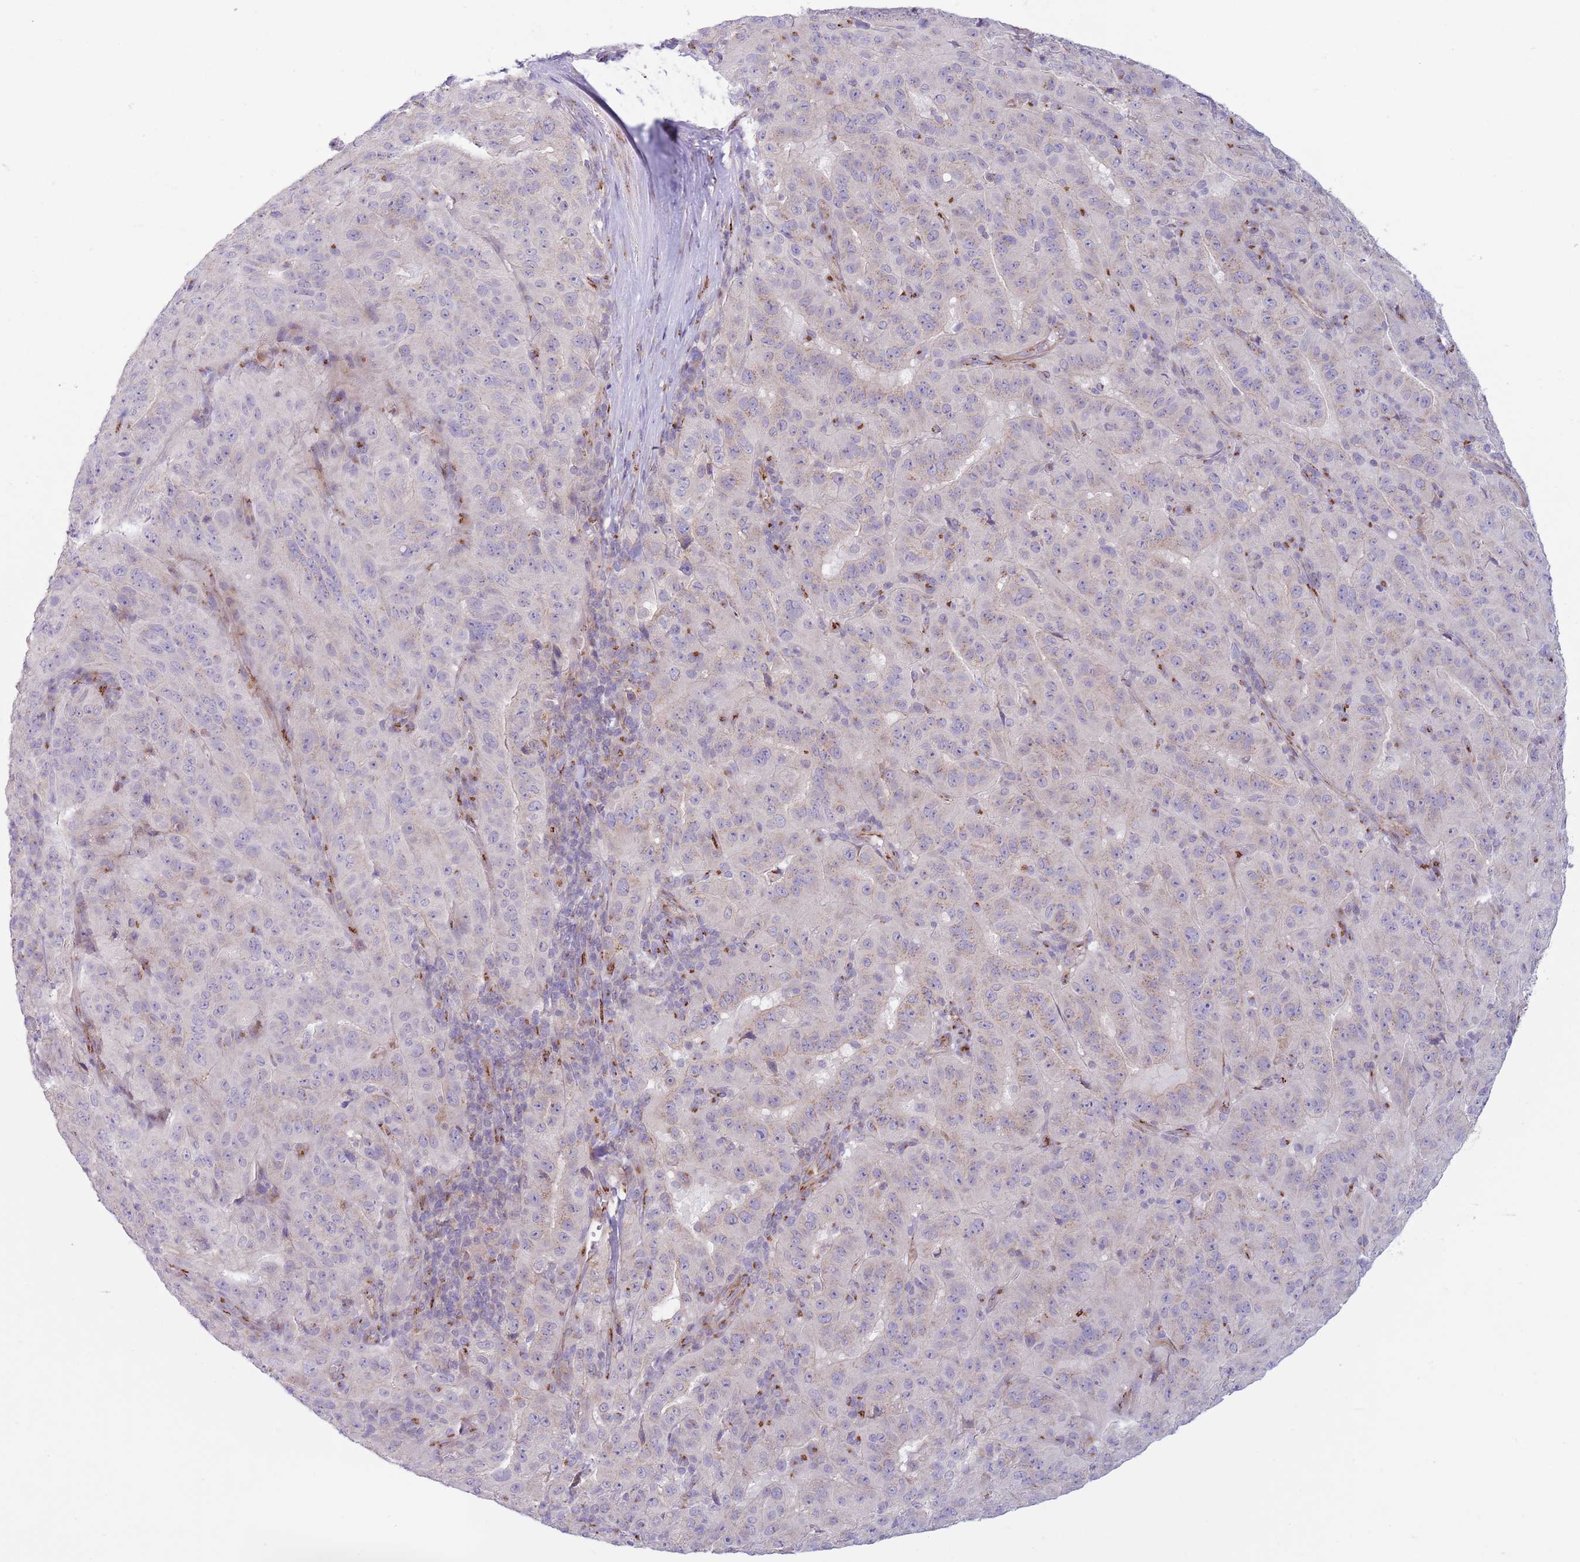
{"staining": {"intensity": "negative", "quantity": "none", "location": "none"}, "tissue": "pancreatic cancer", "cell_type": "Tumor cells", "image_type": "cancer", "snomed": [{"axis": "morphology", "description": "Adenocarcinoma, NOS"}, {"axis": "topography", "description": "Pancreas"}], "caption": "Tumor cells are negative for brown protein staining in adenocarcinoma (pancreatic).", "gene": "C20orf96", "patient": {"sex": "male", "age": 63}}